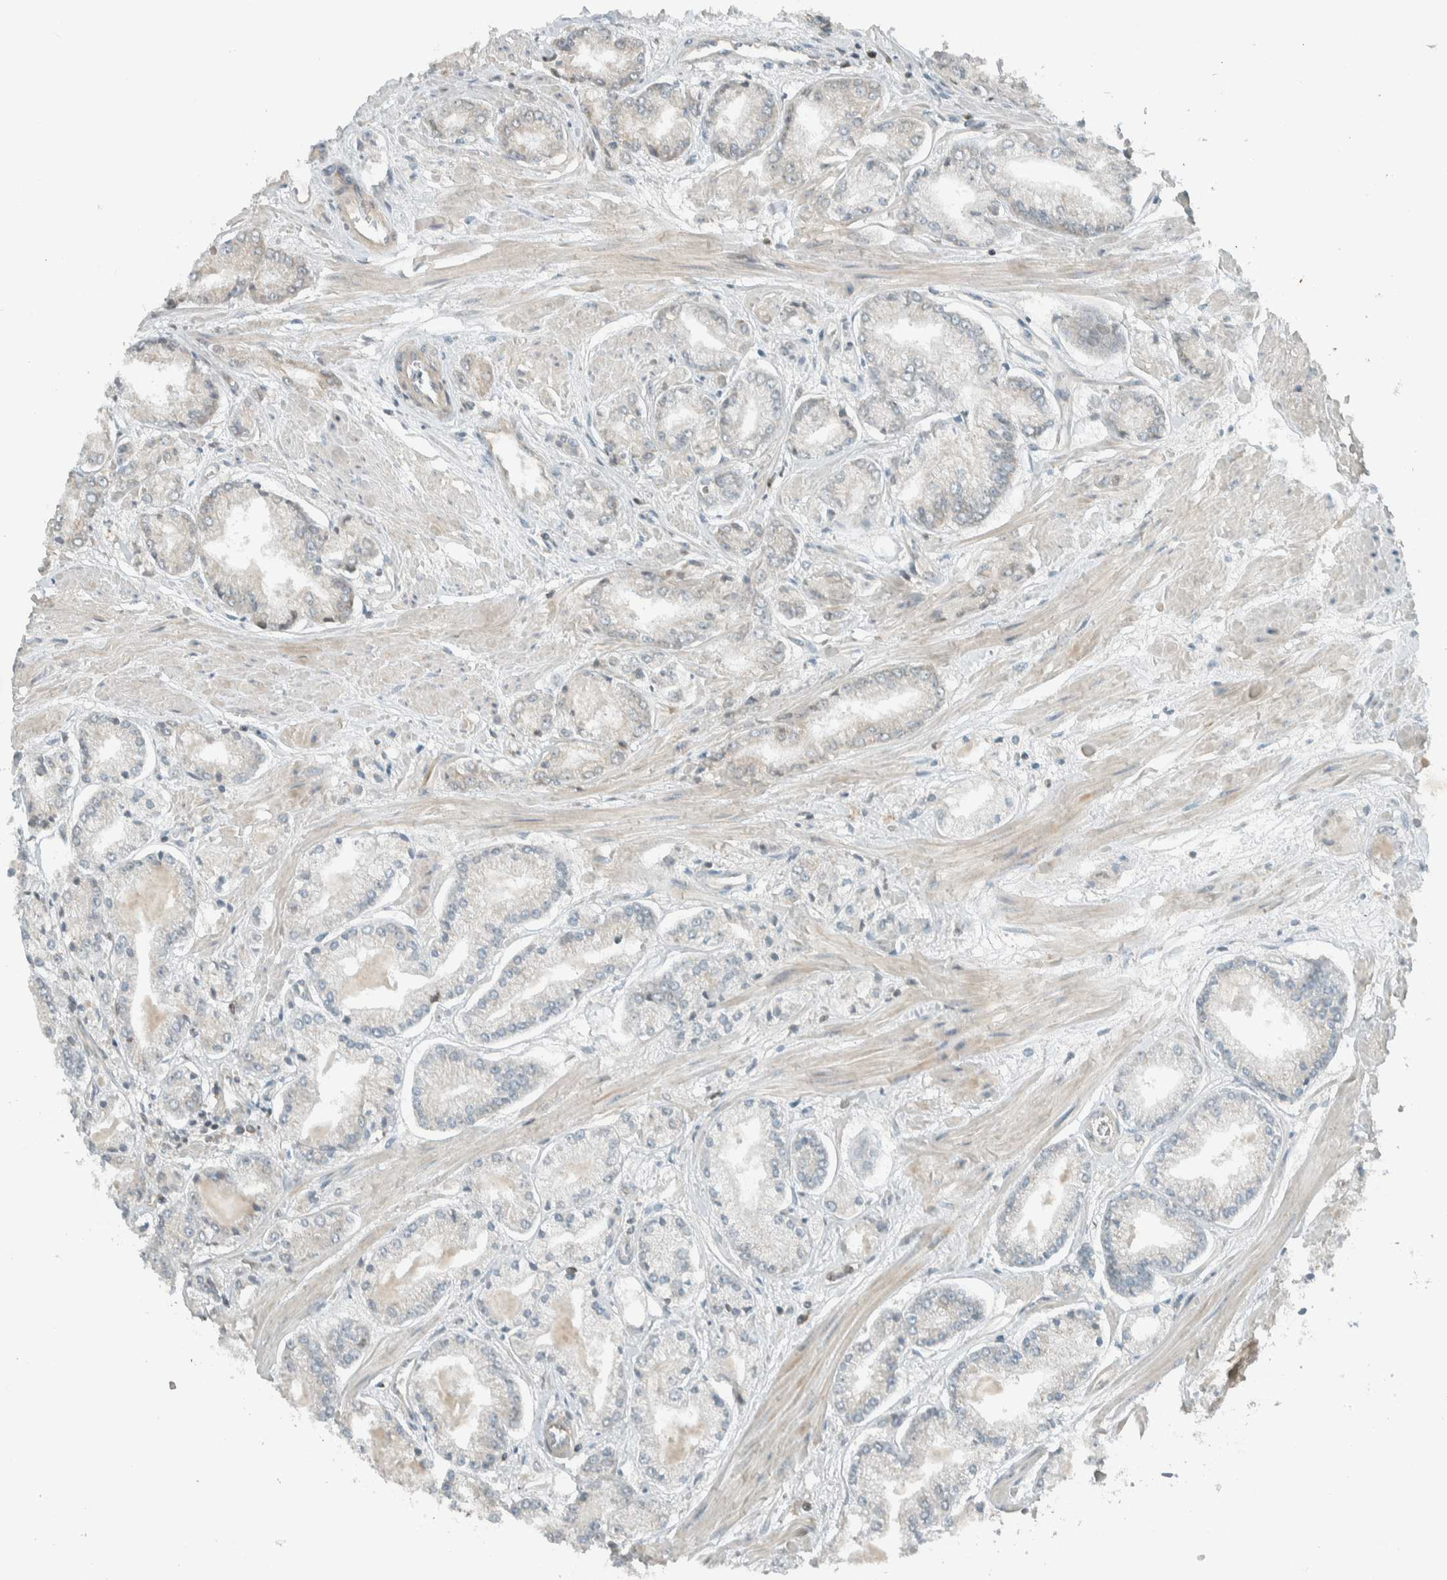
{"staining": {"intensity": "negative", "quantity": "none", "location": "none"}, "tissue": "prostate cancer", "cell_type": "Tumor cells", "image_type": "cancer", "snomed": [{"axis": "morphology", "description": "Adenocarcinoma, Low grade"}, {"axis": "topography", "description": "Prostate"}], "caption": "Low-grade adenocarcinoma (prostate) stained for a protein using IHC reveals no positivity tumor cells.", "gene": "SEL1L", "patient": {"sex": "male", "age": 52}}